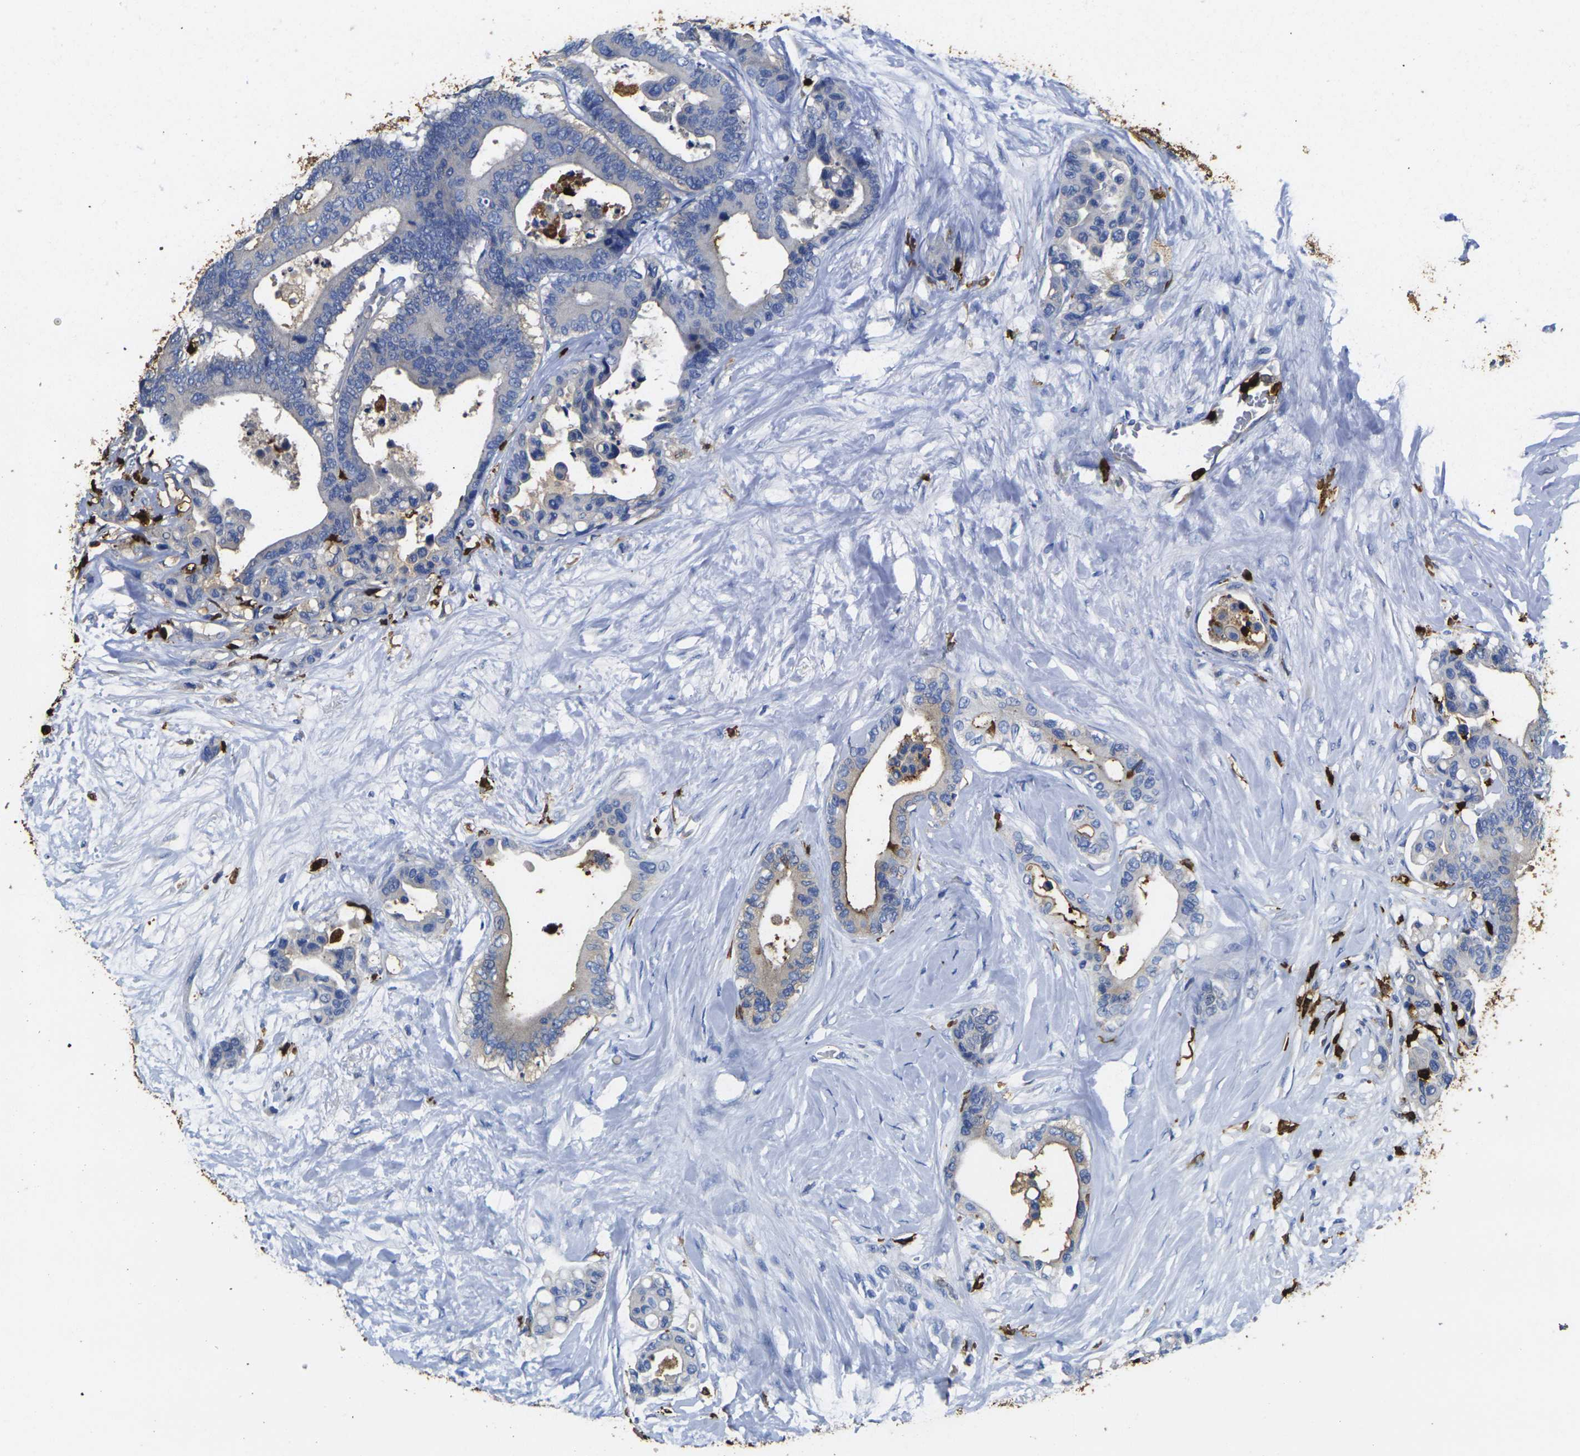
{"staining": {"intensity": "moderate", "quantity": "25%-75%", "location": "cytoplasmic/membranous"}, "tissue": "colorectal cancer", "cell_type": "Tumor cells", "image_type": "cancer", "snomed": [{"axis": "morphology", "description": "Normal tissue, NOS"}, {"axis": "morphology", "description": "Adenocarcinoma, NOS"}, {"axis": "topography", "description": "Colon"}], "caption": "Moderate cytoplasmic/membranous protein positivity is identified in approximately 25%-75% of tumor cells in colorectal cancer.", "gene": "S100A9", "patient": {"sex": "male", "age": 82}}